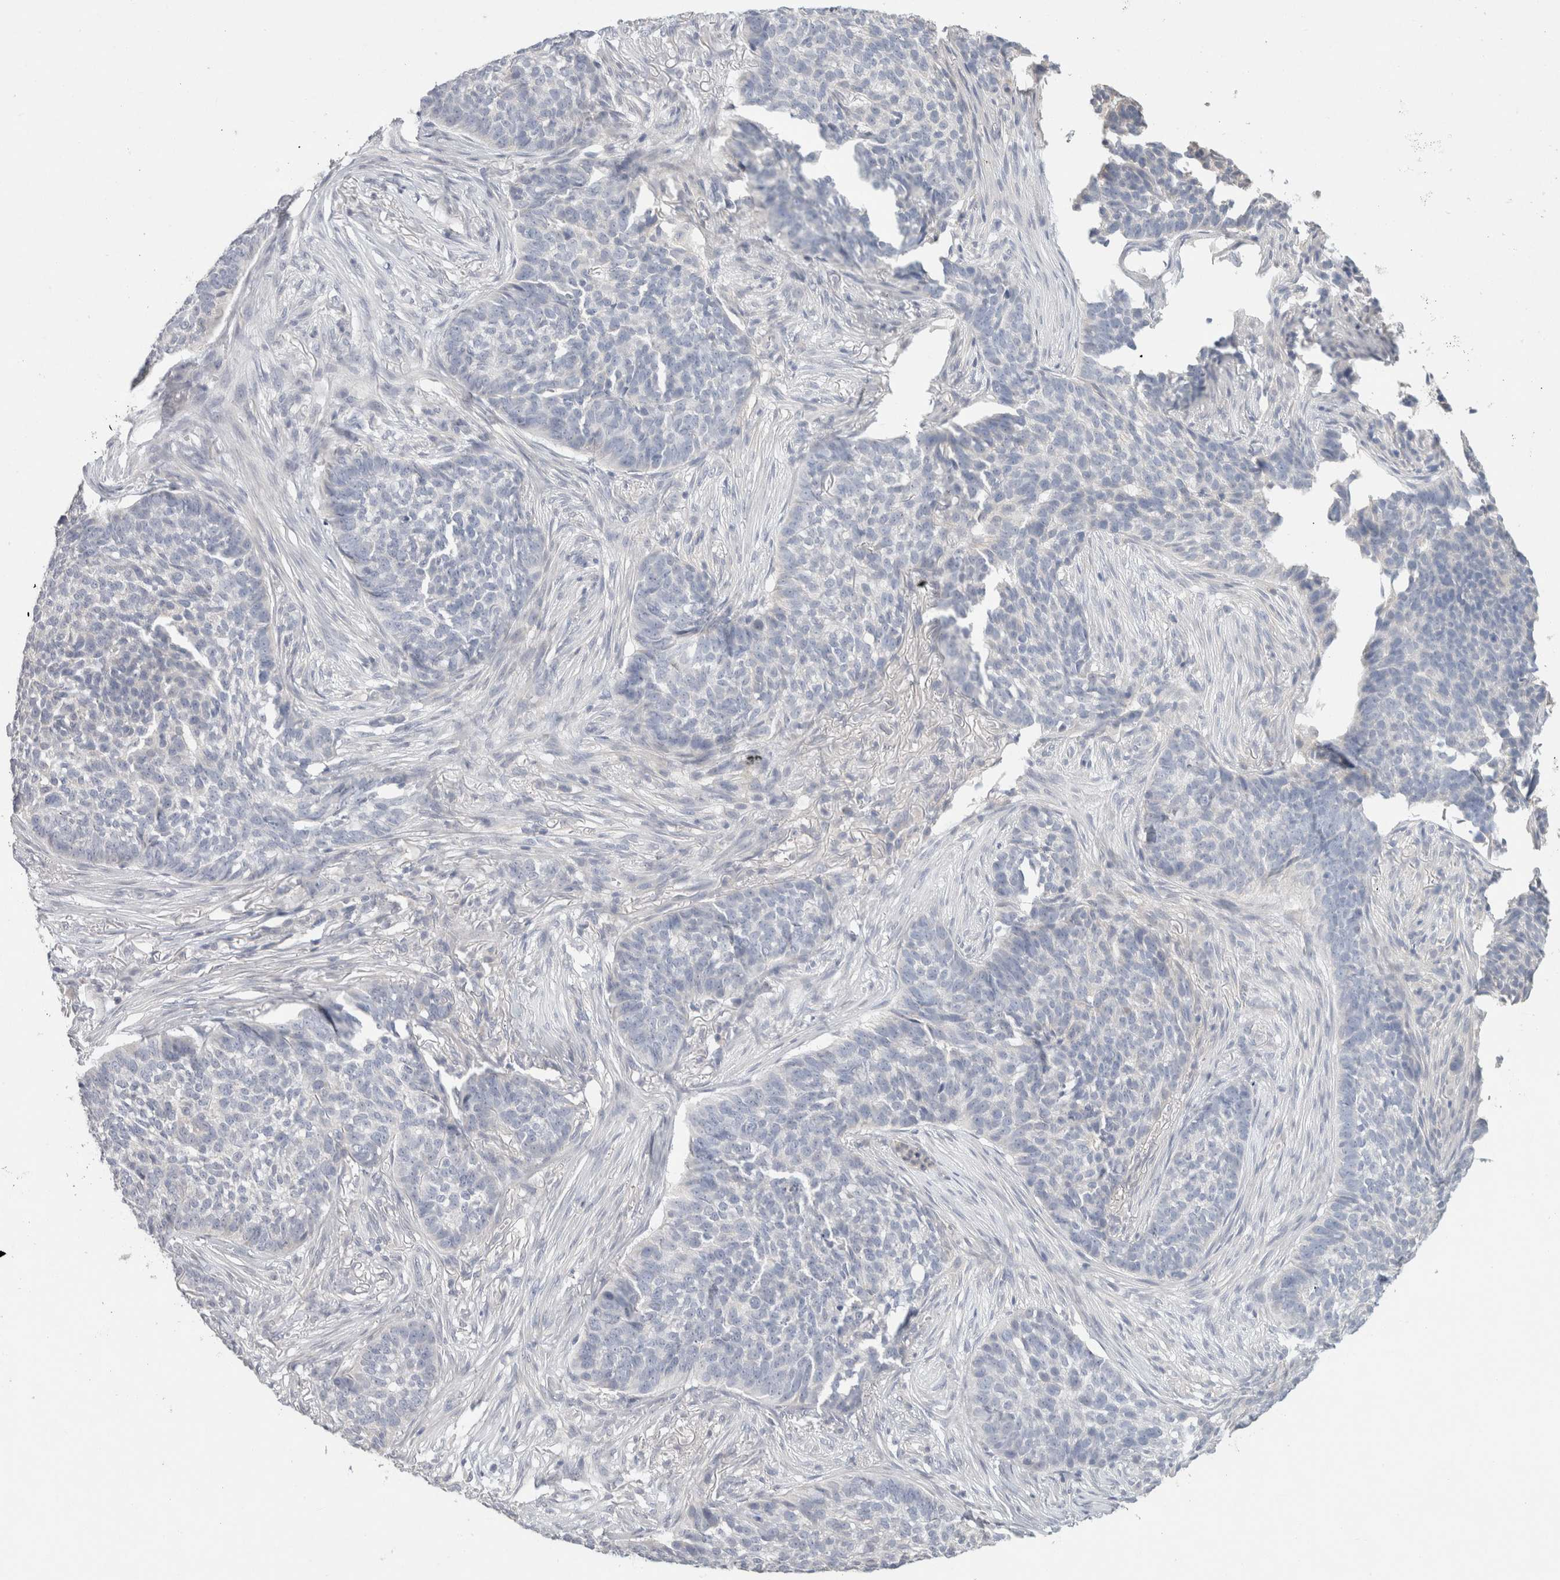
{"staining": {"intensity": "negative", "quantity": "none", "location": "none"}, "tissue": "skin cancer", "cell_type": "Tumor cells", "image_type": "cancer", "snomed": [{"axis": "morphology", "description": "Basal cell carcinoma"}, {"axis": "topography", "description": "Skin"}], "caption": "Immunohistochemistry (IHC) photomicrograph of skin cancer (basal cell carcinoma) stained for a protein (brown), which reveals no staining in tumor cells.", "gene": "MPP2", "patient": {"sex": "male", "age": 85}}